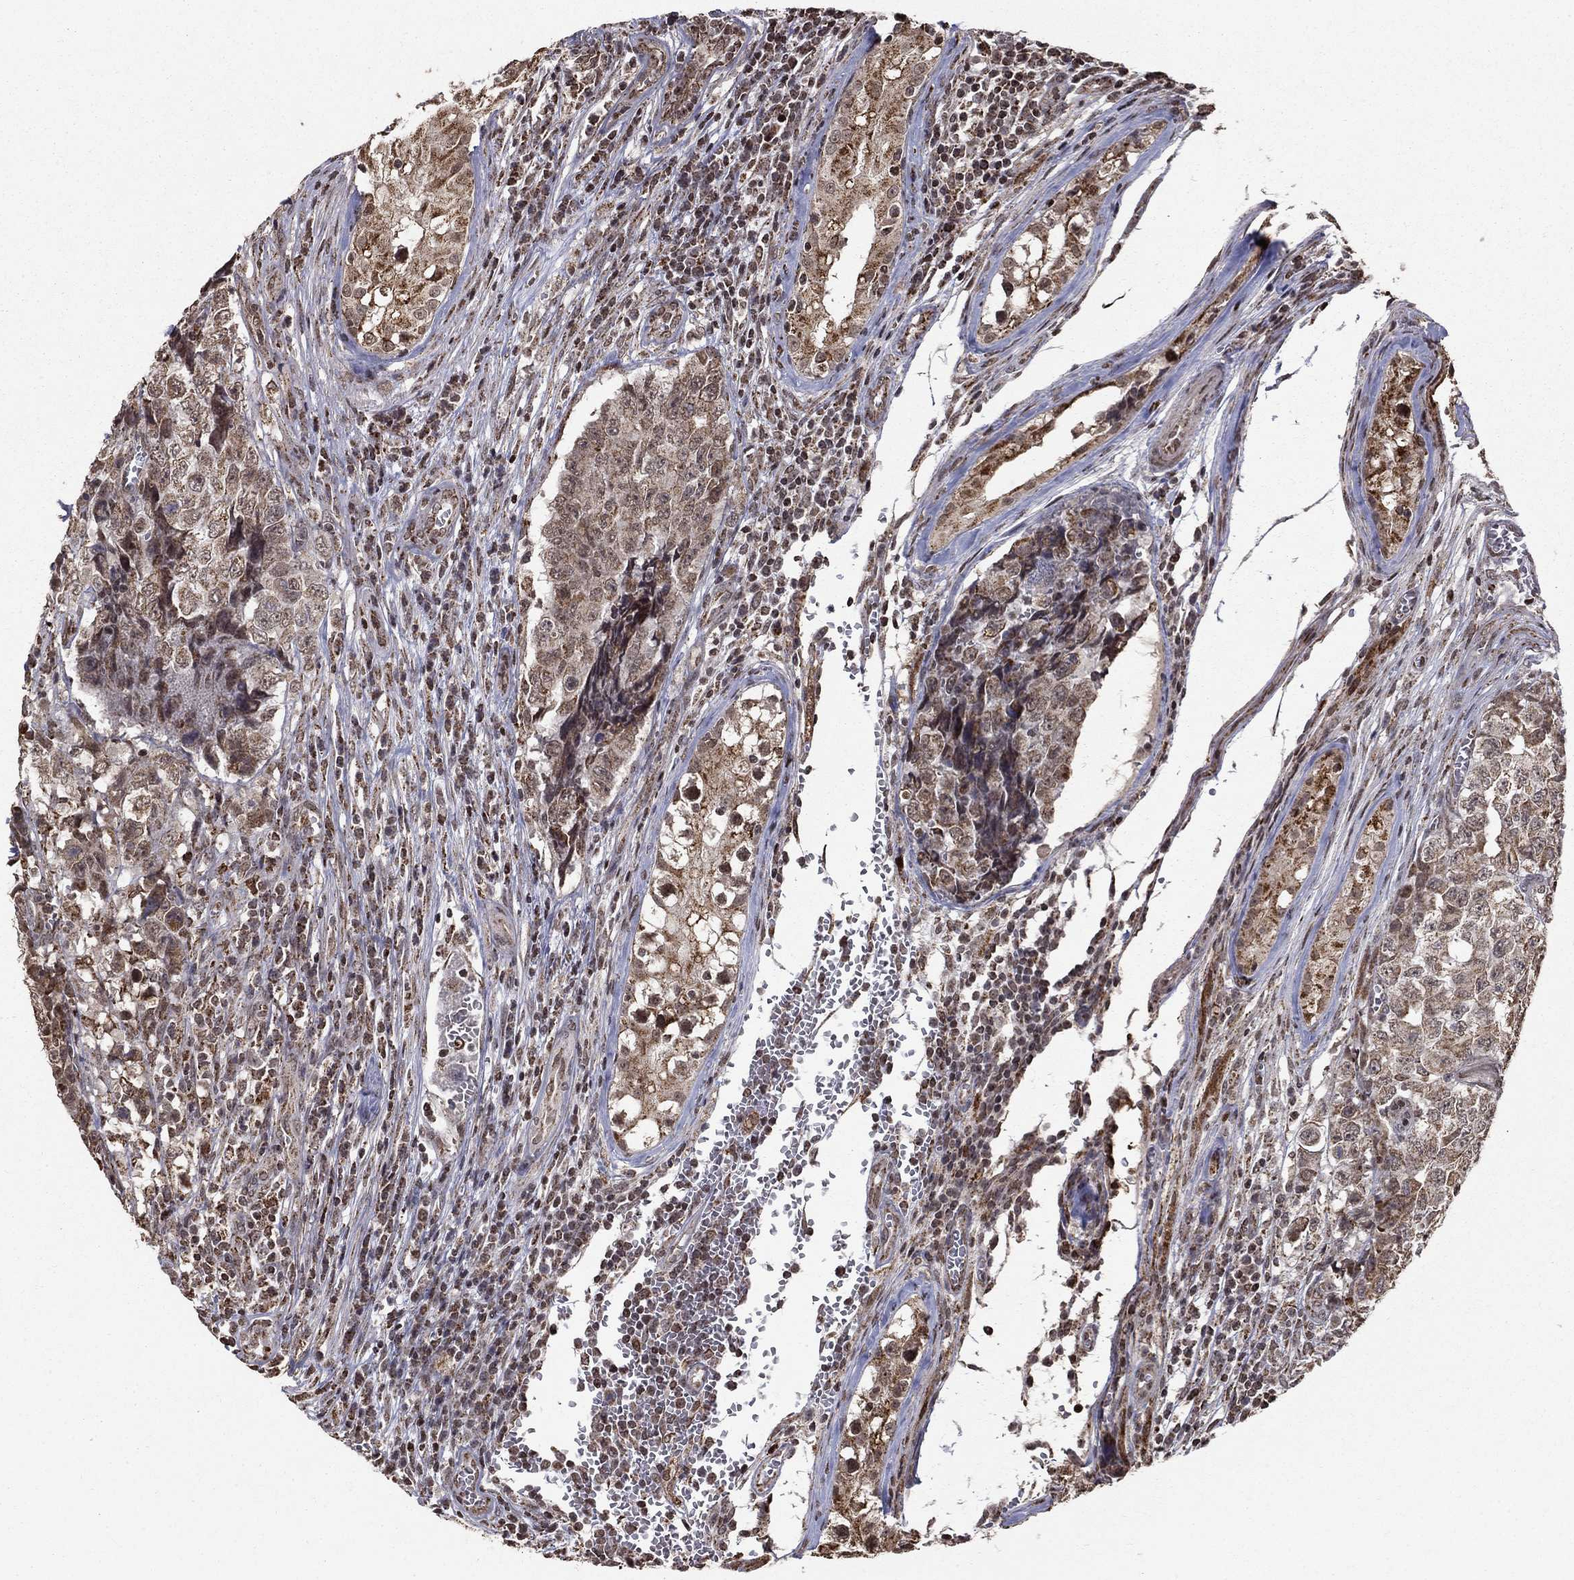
{"staining": {"intensity": "moderate", "quantity": ">75%", "location": "cytoplasmic/membranous"}, "tissue": "testis cancer", "cell_type": "Tumor cells", "image_type": "cancer", "snomed": [{"axis": "morphology", "description": "Carcinoma, Embryonal, NOS"}, {"axis": "topography", "description": "Testis"}], "caption": "About >75% of tumor cells in human testis cancer show moderate cytoplasmic/membranous protein expression as visualized by brown immunohistochemical staining.", "gene": "ACOT13", "patient": {"sex": "male", "age": 23}}